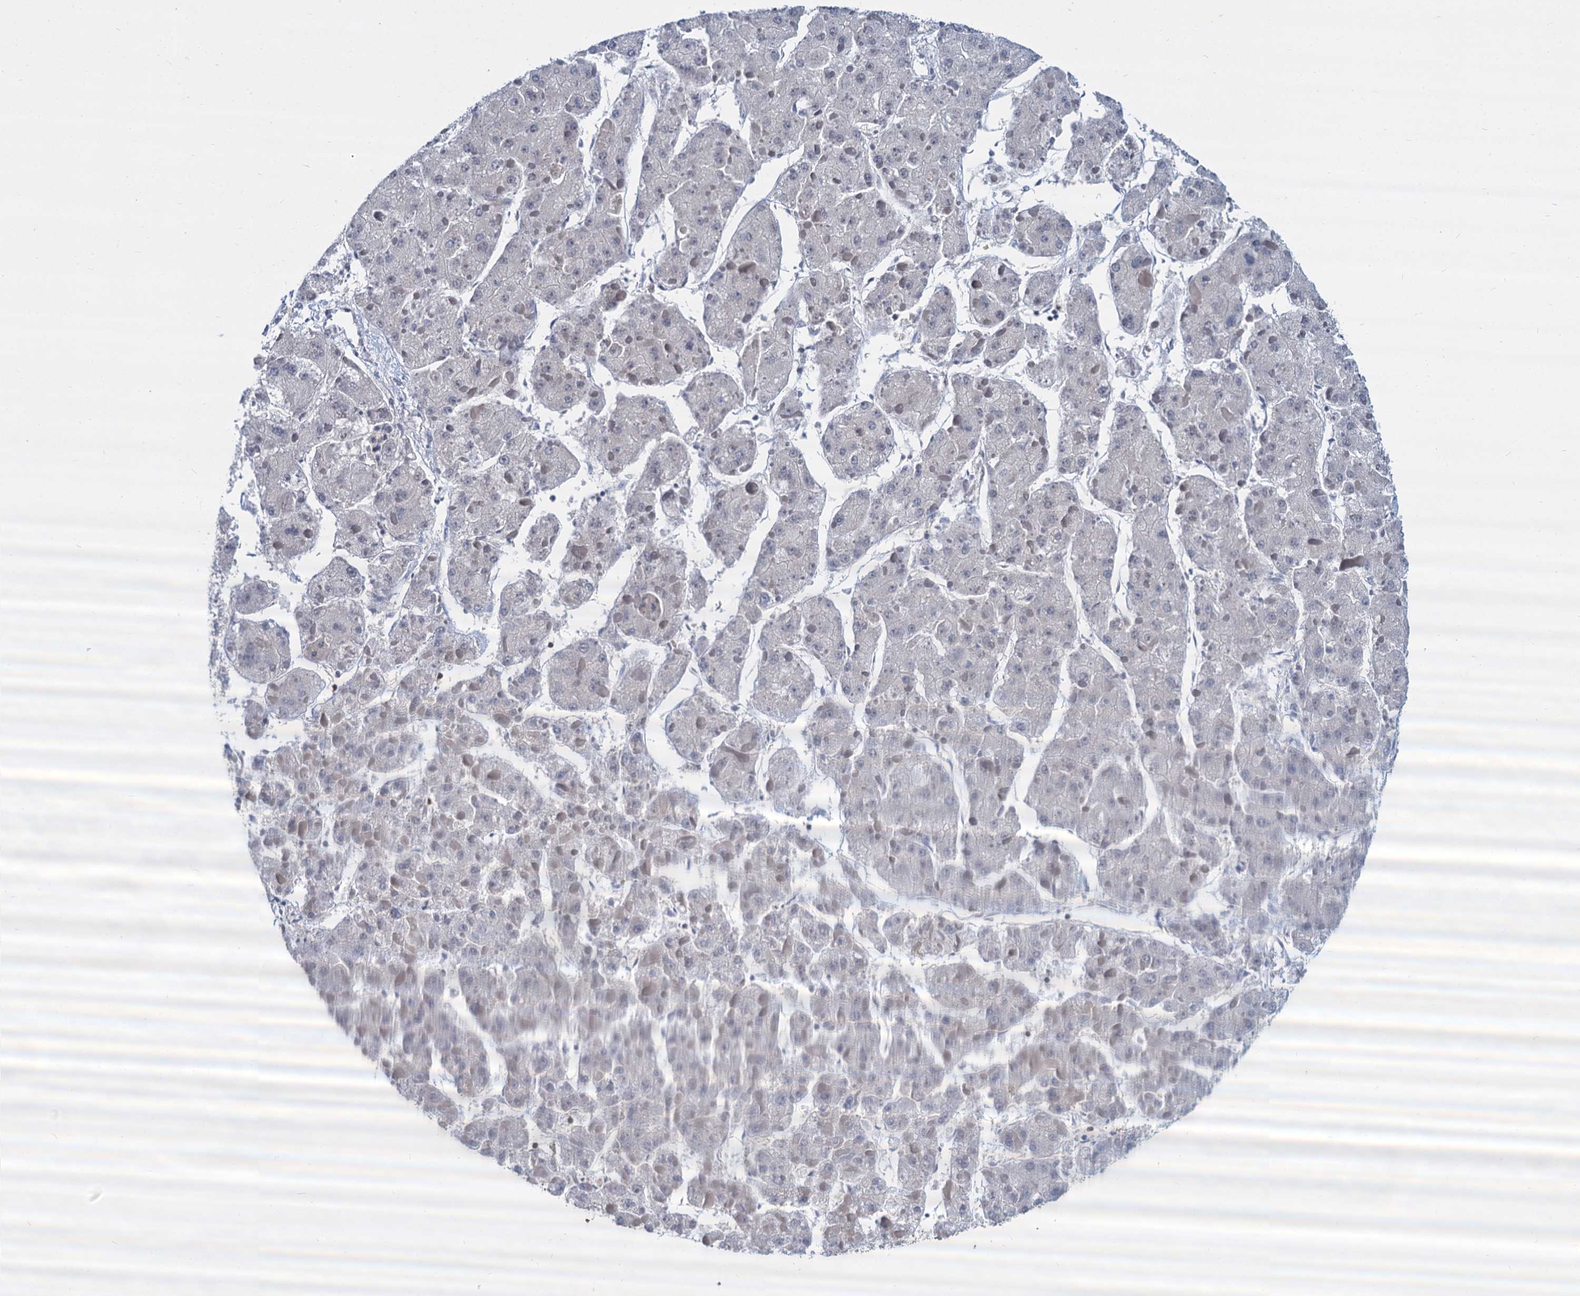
{"staining": {"intensity": "negative", "quantity": "none", "location": "none"}, "tissue": "liver cancer", "cell_type": "Tumor cells", "image_type": "cancer", "snomed": [{"axis": "morphology", "description": "Carcinoma, Hepatocellular, NOS"}, {"axis": "topography", "description": "Liver"}], "caption": "This is an immunohistochemistry image of hepatocellular carcinoma (liver). There is no positivity in tumor cells.", "gene": "DCPS", "patient": {"sex": "female", "age": 73}}